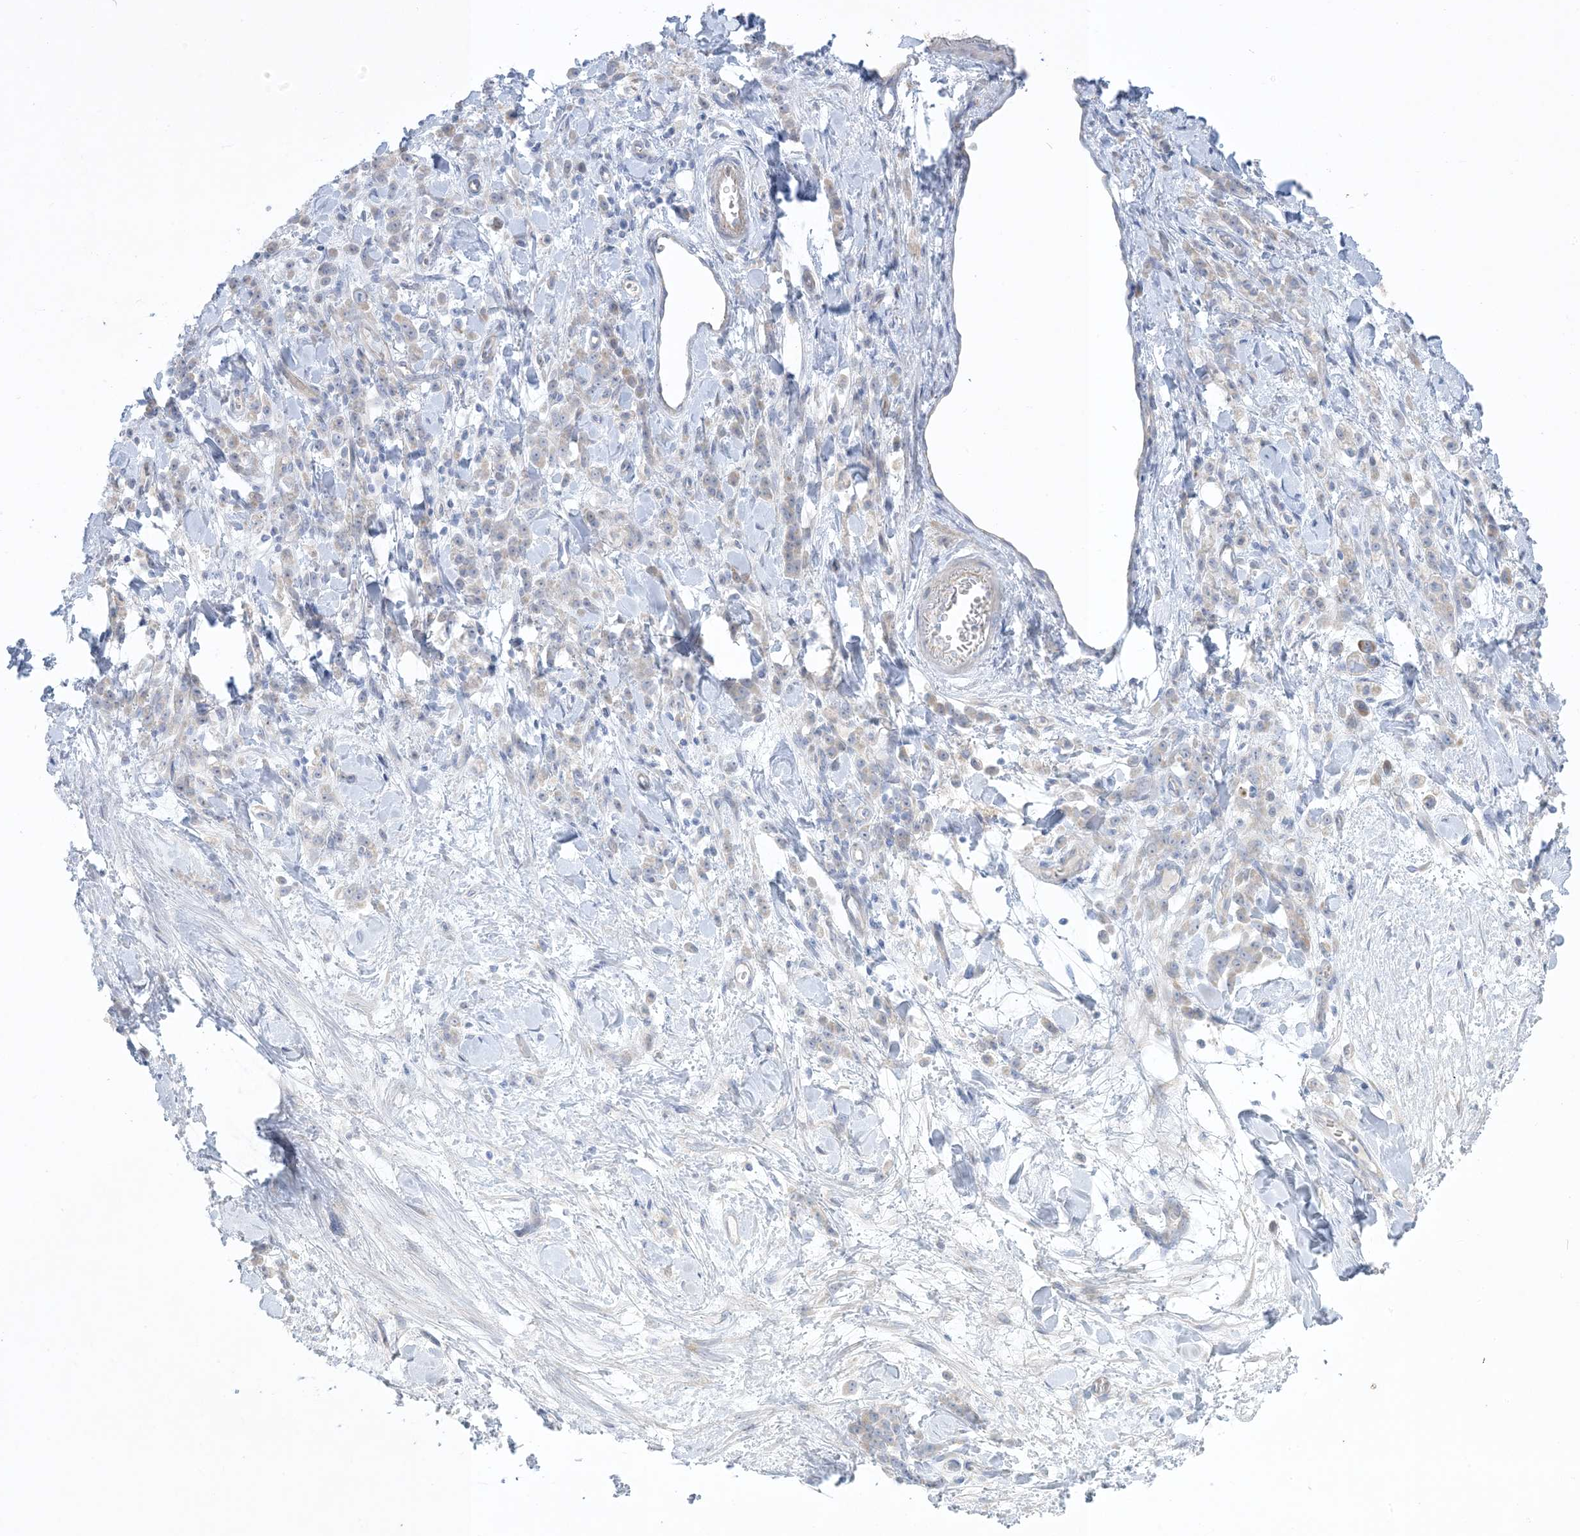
{"staining": {"intensity": "weak", "quantity": "25%-75%", "location": "cytoplasmic/membranous"}, "tissue": "stomach cancer", "cell_type": "Tumor cells", "image_type": "cancer", "snomed": [{"axis": "morphology", "description": "Normal tissue, NOS"}, {"axis": "morphology", "description": "Adenocarcinoma, NOS"}, {"axis": "topography", "description": "Stomach"}], "caption": "Weak cytoplasmic/membranous positivity for a protein is present in approximately 25%-75% of tumor cells of adenocarcinoma (stomach) using IHC.", "gene": "XIRP2", "patient": {"sex": "male", "age": 82}}